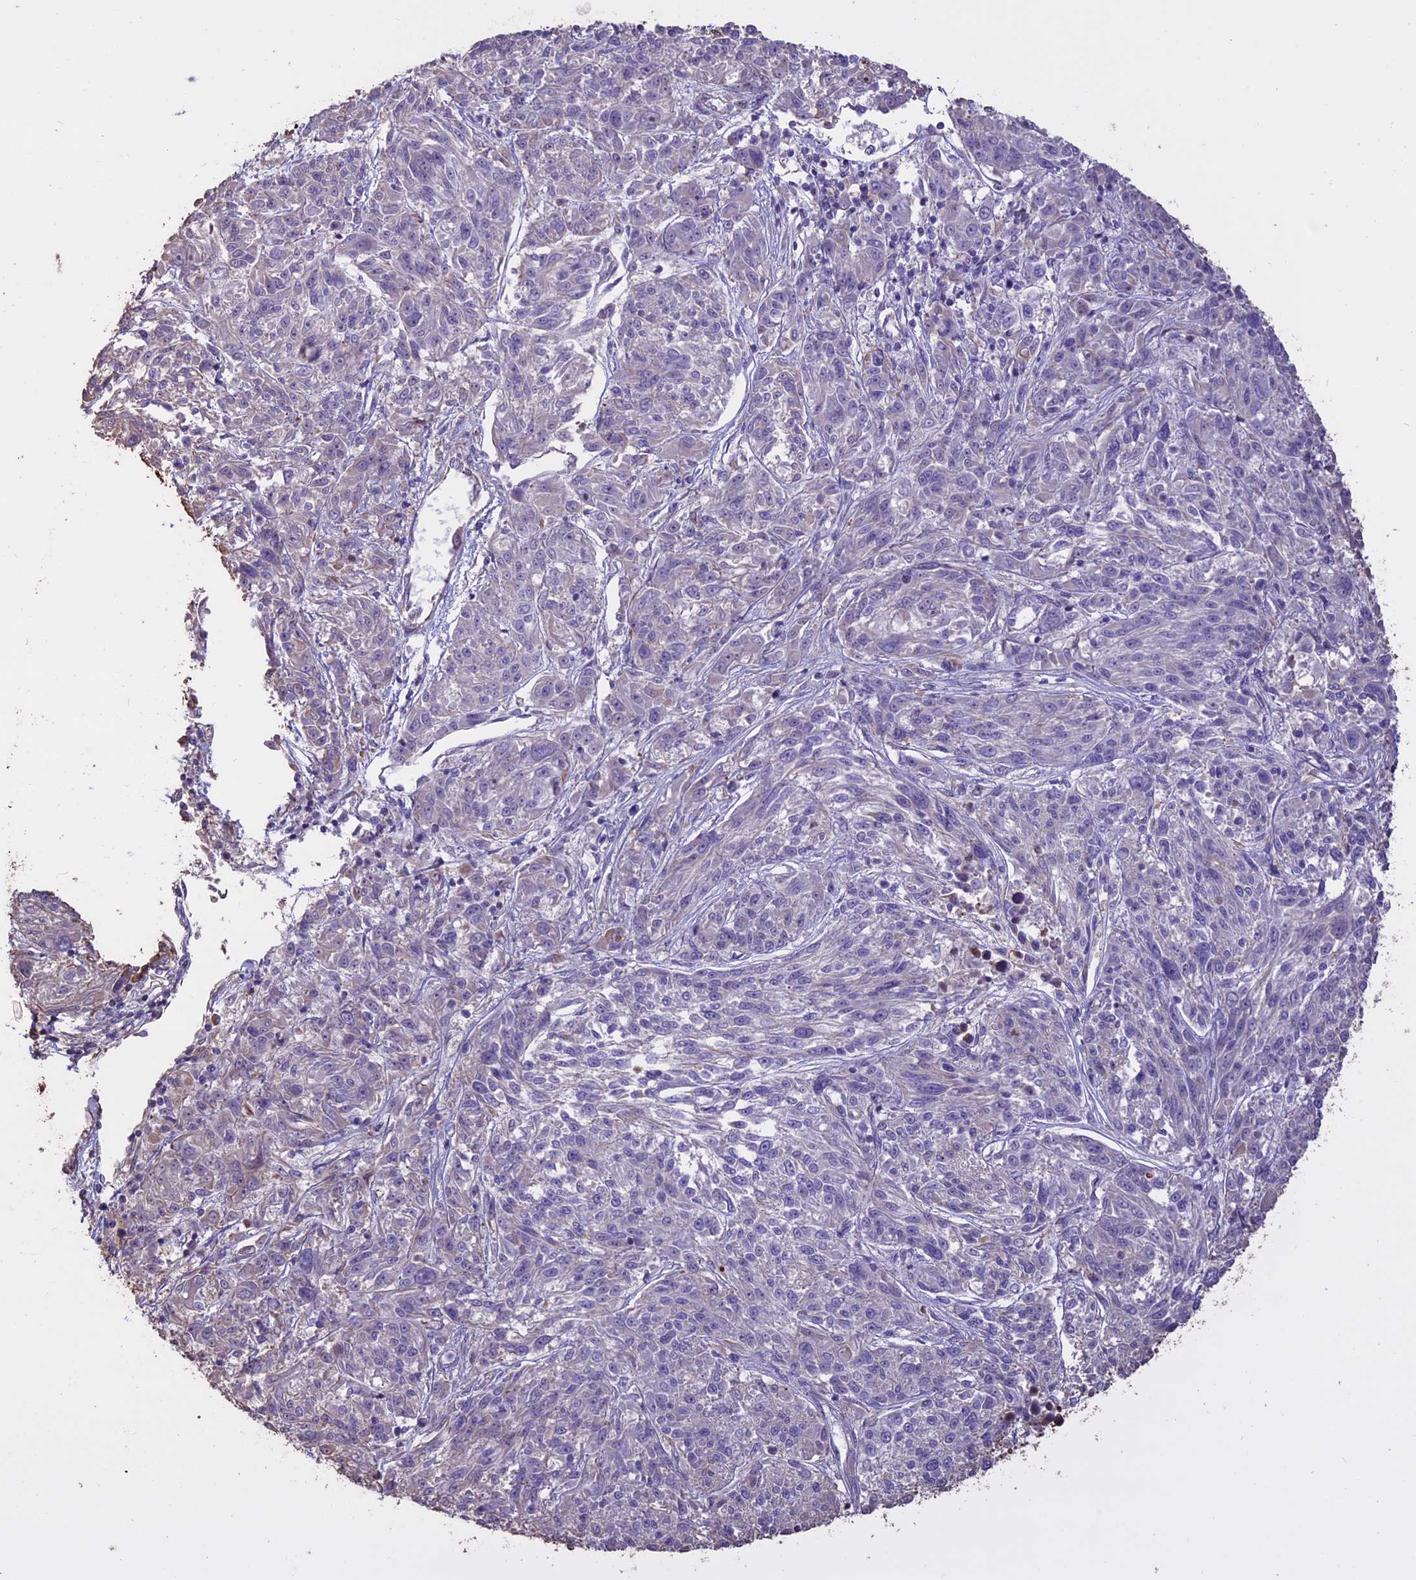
{"staining": {"intensity": "negative", "quantity": "none", "location": "none"}, "tissue": "melanoma", "cell_type": "Tumor cells", "image_type": "cancer", "snomed": [{"axis": "morphology", "description": "Malignant melanoma, NOS"}, {"axis": "topography", "description": "Skin"}], "caption": "Tumor cells show no significant staining in melanoma.", "gene": "CCDC148", "patient": {"sex": "male", "age": 53}}